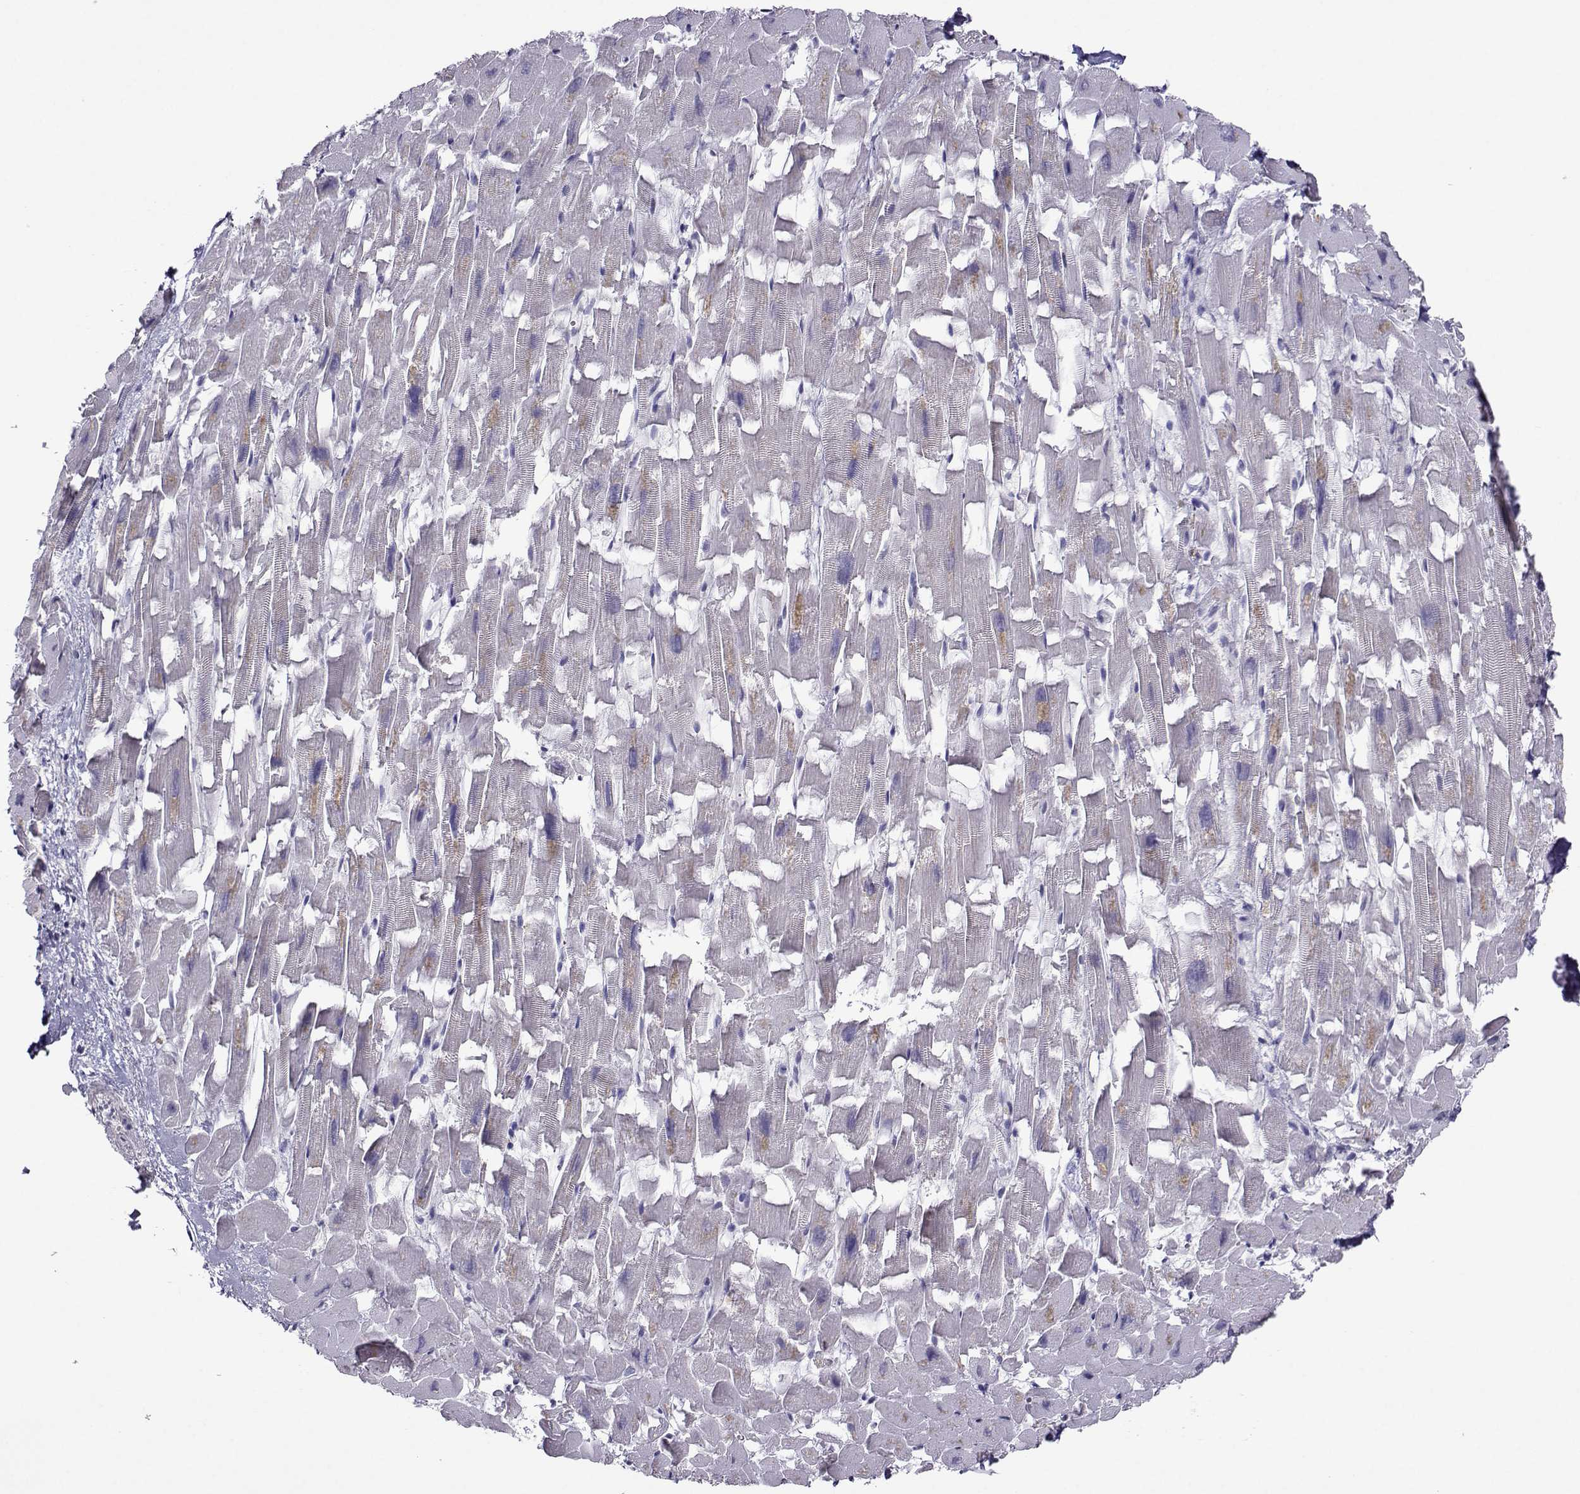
{"staining": {"intensity": "negative", "quantity": "none", "location": "none"}, "tissue": "heart muscle", "cell_type": "Cardiomyocytes", "image_type": "normal", "snomed": [{"axis": "morphology", "description": "Normal tissue, NOS"}, {"axis": "topography", "description": "Heart"}], "caption": "High magnification brightfield microscopy of unremarkable heart muscle stained with DAB (brown) and counterstained with hematoxylin (blue): cardiomyocytes show no significant positivity.", "gene": "DDX20", "patient": {"sex": "female", "age": 64}}